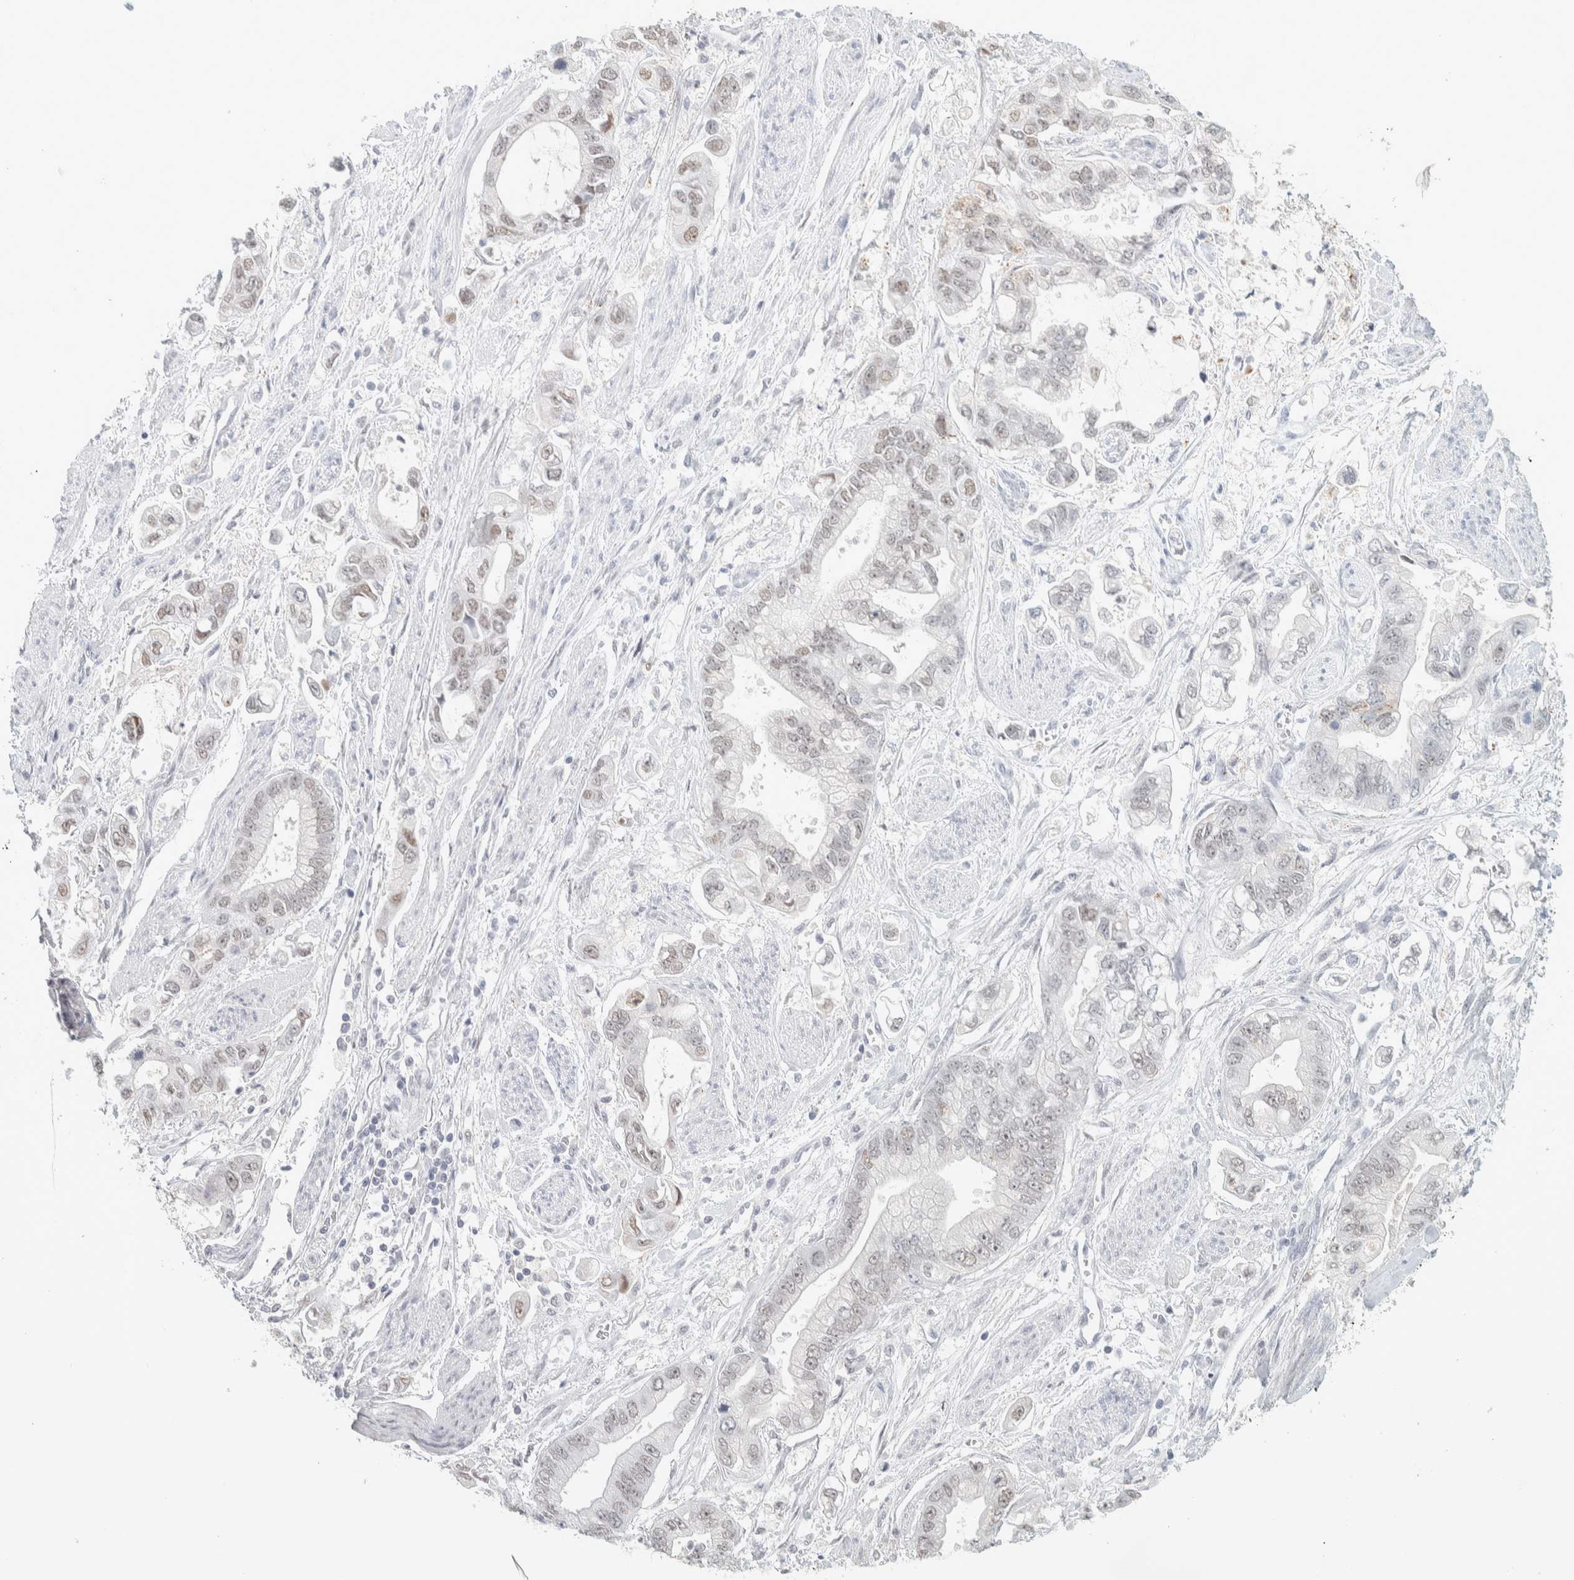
{"staining": {"intensity": "moderate", "quantity": "25%-75%", "location": "cytoplasmic/membranous"}, "tissue": "stomach cancer", "cell_type": "Tumor cells", "image_type": "cancer", "snomed": [{"axis": "morphology", "description": "Normal tissue, NOS"}, {"axis": "morphology", "description": "Adenocarcinoma, NOS"}, {"axis": "topography", "description": "Stomach"}], "caption": "Brown immunohistochemical staining in human stomach adenocarcinoma shows moderate cytoplasmic/membranous expression in about 25%-75% of tumor cells. The staining is performed using DAB brown chromogen to label protein expression. The nuclei are counter-stained blue using hematoxylin.", "gene": "CDH17", "patient": {"sex": "male", "age": 62}}